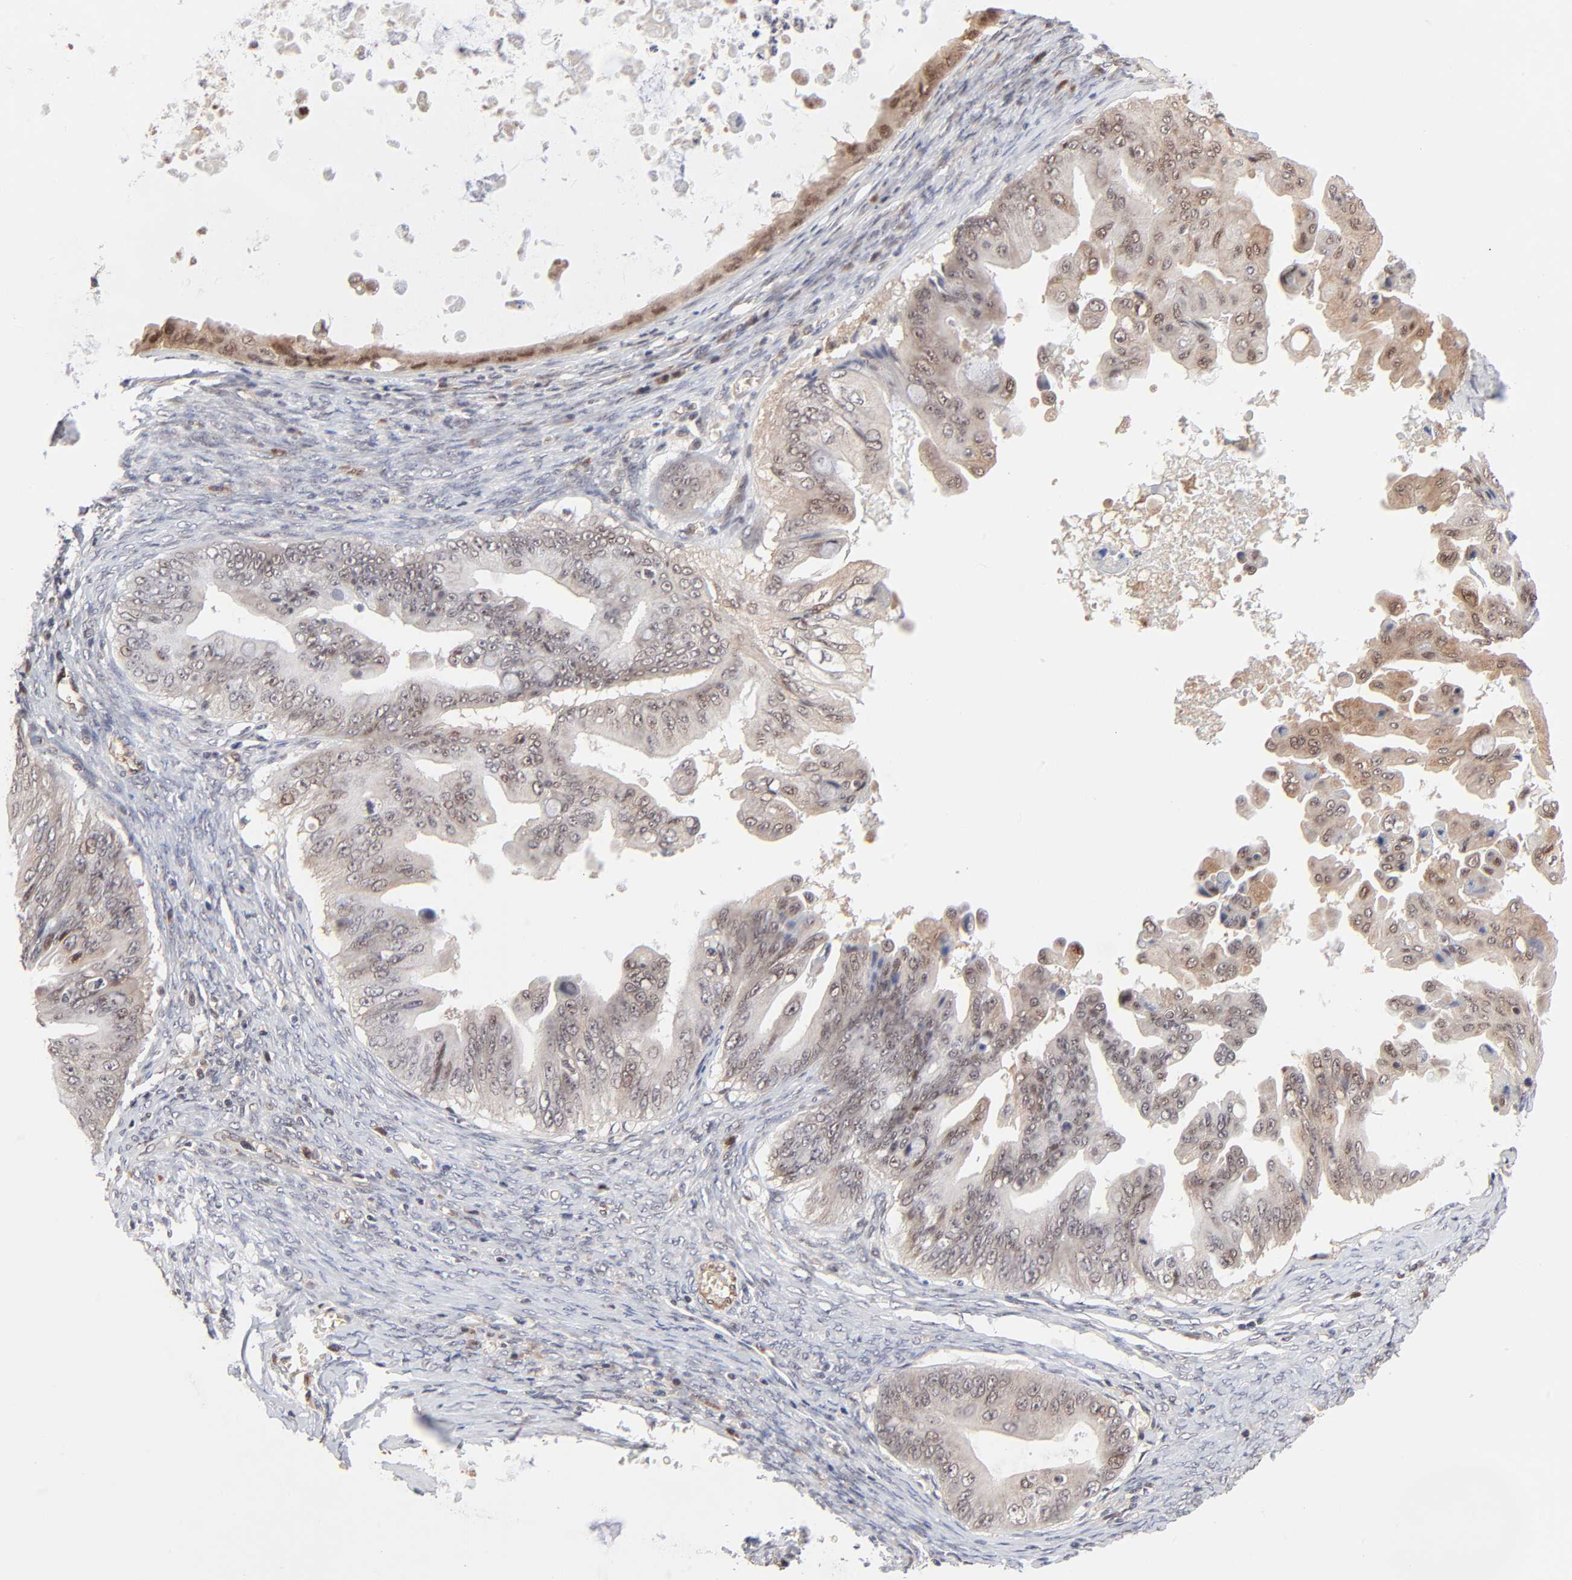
{"staining": {"intensity": "weak", "quantity": ">75%", "location": "cytoplasmic/membranous,nuclear"}, "tissue": "ovarian cancer", "cell_type": "Tumor cells", "image_type": "cancer", "snomed": [{"axis": "morphology", "description": "Cystadenocarcinoma, mucinous, NOS"}, {"axis": "topography", "description": "Ovary"}], "caption": "Mucinous cystadenocarcinoma (ovarian) tissue shows weak cytoplasmic/membranous and nuclear staining in approximately >75% of tumor cells, visualized by immunohistochemistry.", "gene": "CASP10", "patient": {"sex": "female", "age": 37}}